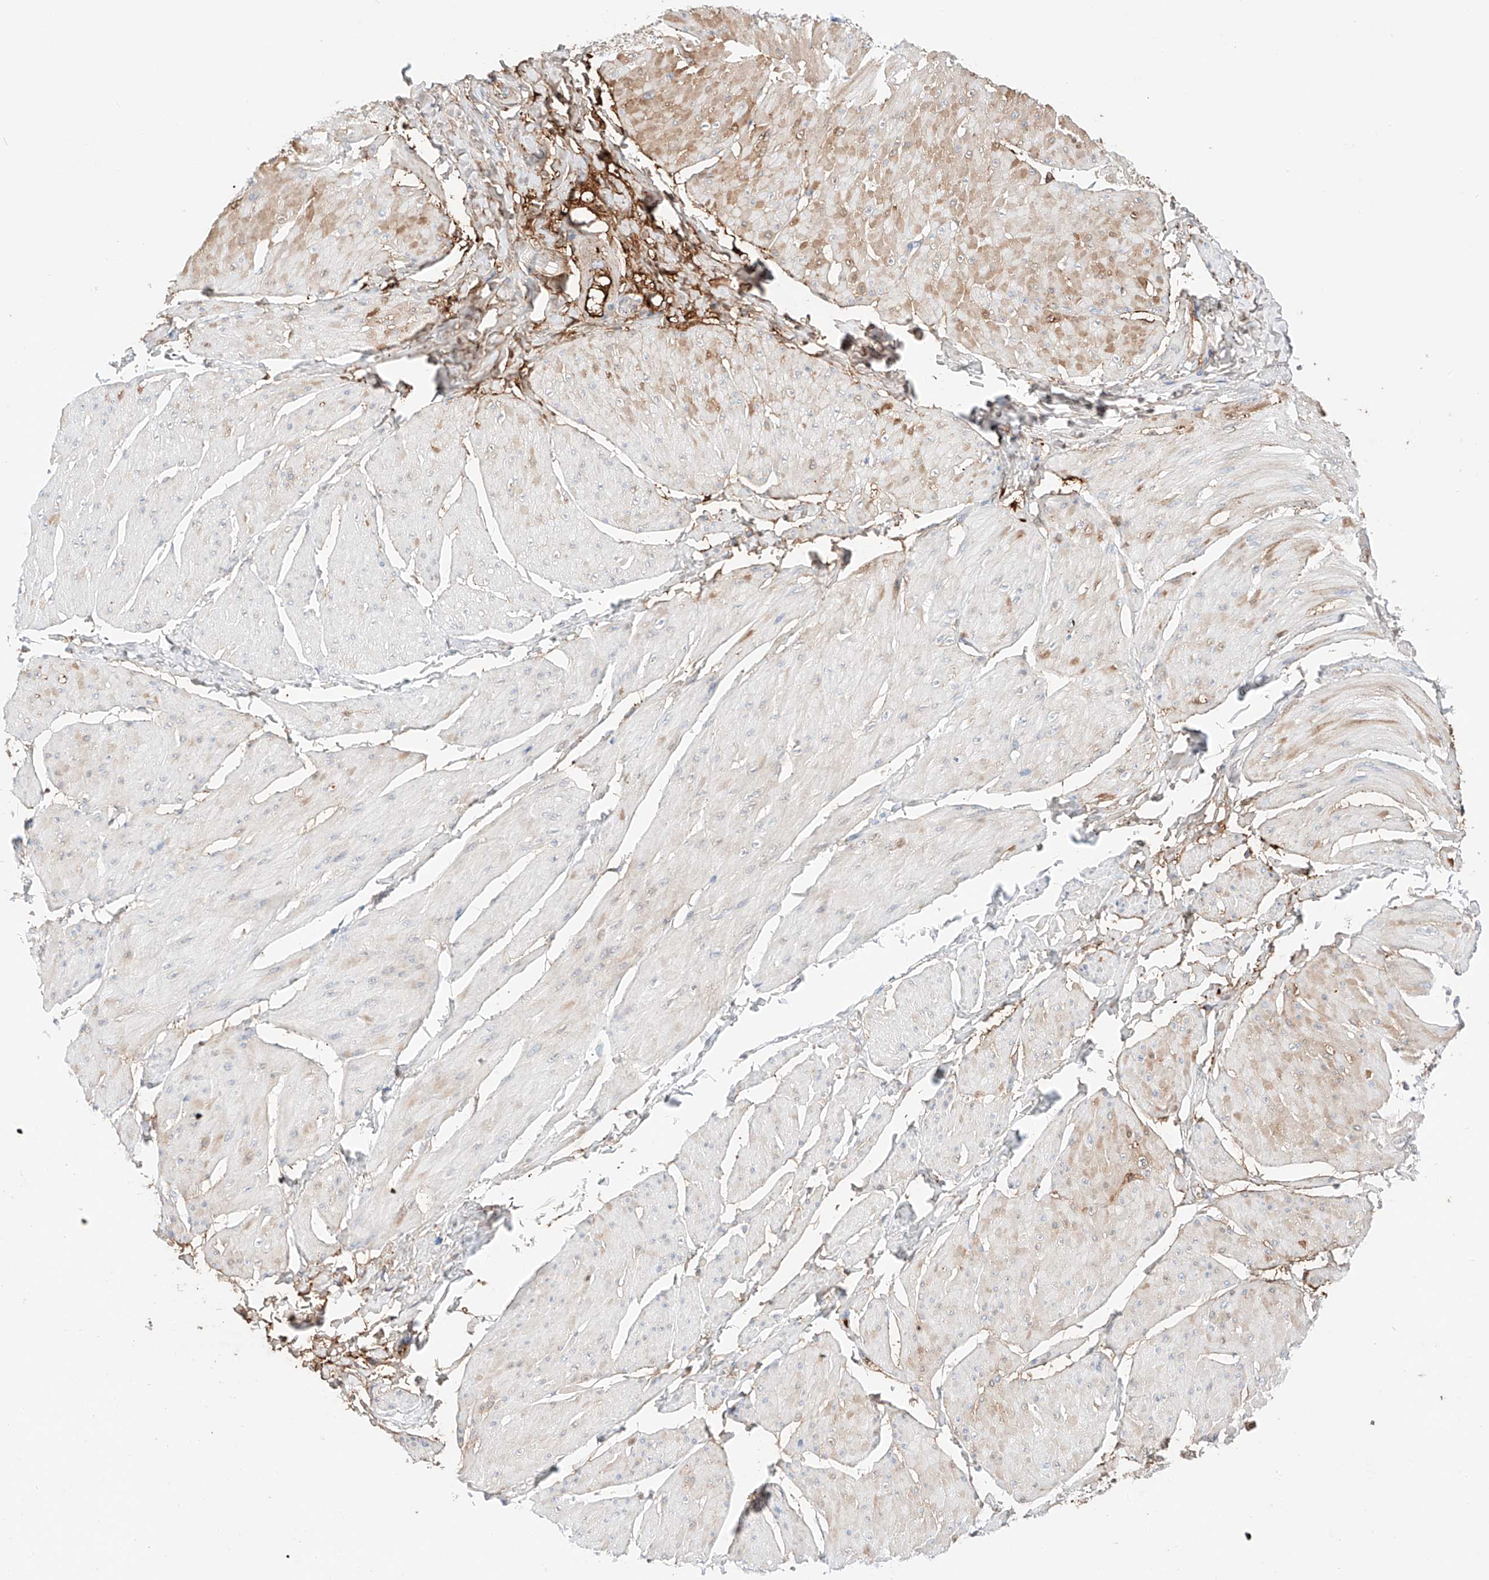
{"staining": {"intensity": "negative", "quantity": "none", "location": "none"}, "tissue": "smooth muscle", "cell_type": "Smooth muscle cells", "image_type": "normal", "snomed": [{"axis": "morphology", "description": "Urothelial carcinoma, High grade"}, {"axis": "topography", "description": "Urinary bladder"}], "caption": "DAB (3,3'-diaminobenzidine) immunohistochemical staining of normal human smooth muscle displays no significant staining in smooth muscle cells.", "gene": "PGGT1B", "patient": {"sex": "male", "age": 46}}